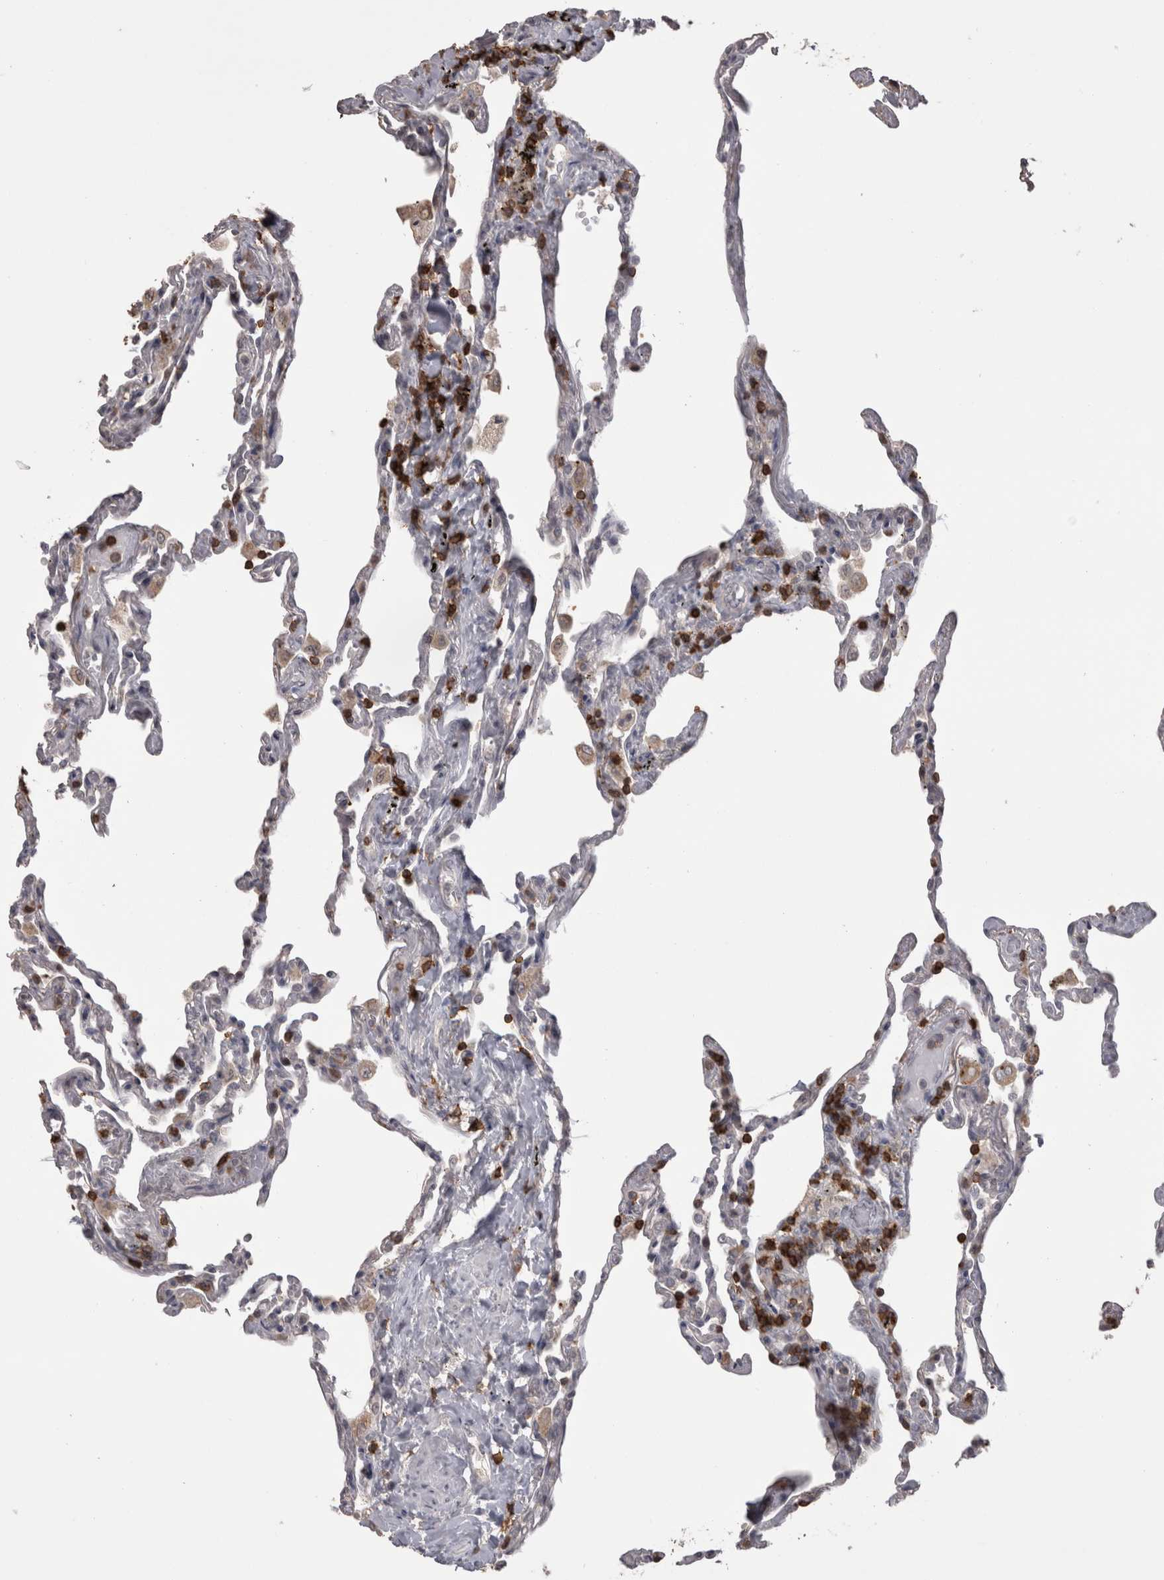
{"staining": {"intensity": "negative", "quantity": "none", "location": "none"}, "tissue": "lung", "cell_type": "Alveolar cells", "image_type": "normal", "snomed": [{"axis": "morphology", "description": "Normal tissue, NOS"}, {"axis": "topography", "description": "Lung"}], "caption": "High power microscopy image of an IHC image of normal lung, revealing no significant positivity in alveolar cells. (Immunohistochemistry (ihc), brightfield microscopy, high magnification).", "gene": "SKAP1", "patient": {"sex": "male", "age": 59}}